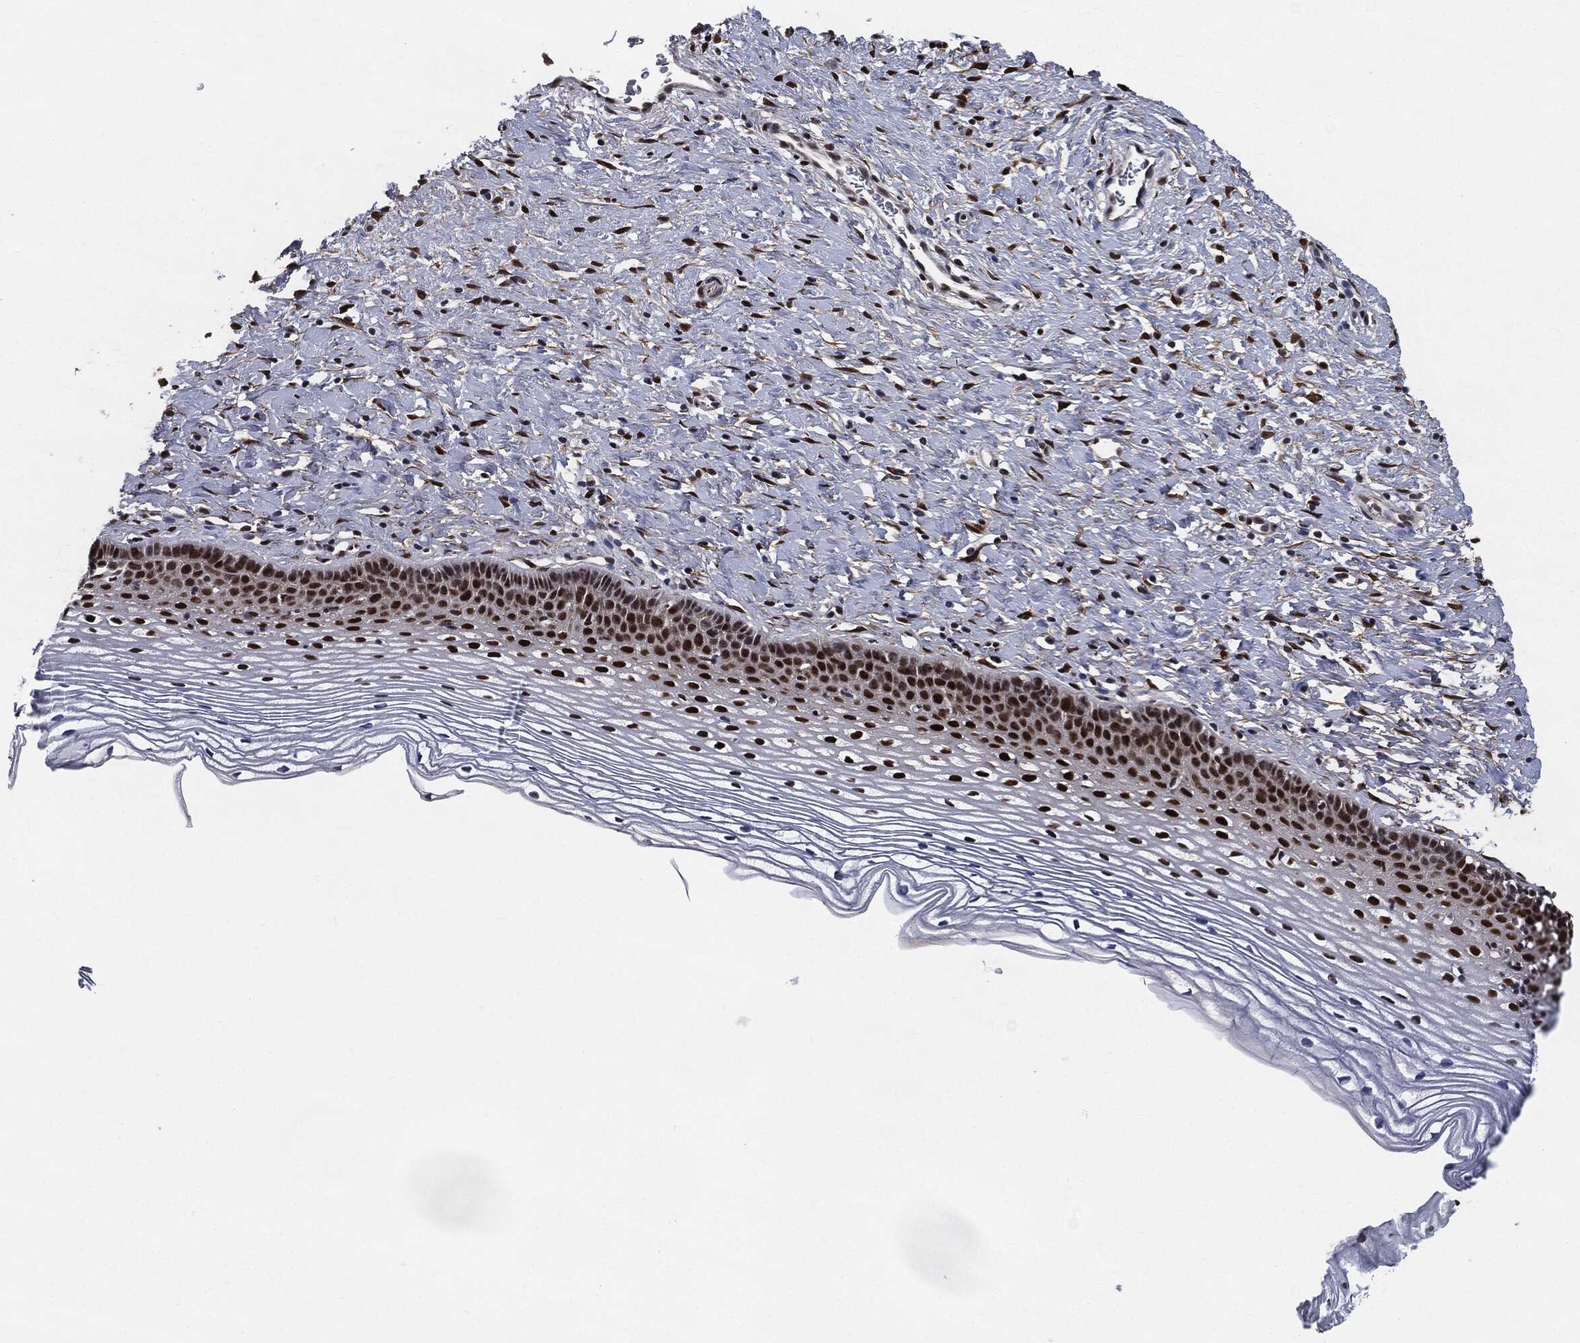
{"staining": {"intensity": "strong", "quantity": ">75%", "location": "nuclear"}, "tissue": "cervix", "cell_type": "Squamous epithelial cells", "image_type": "normal", "snomed": [{"axis": "morphology", "description": "Normal tissue, NOS"}, {"axis": "topography", "description": "Cervix"}], "caption": "Cervix was stained to show a protein in brown. There is high levels of strong nuclear positivity in approximately >75% of squamous epithelial cells. Using DAB (3,3'-diaminobenzidine) (brown) and hematoxylin (blue) stains, captured at high magnification using brightfield microscopy.", "gene": "JUN", "patient": {"sex": "female", "age": 39}}